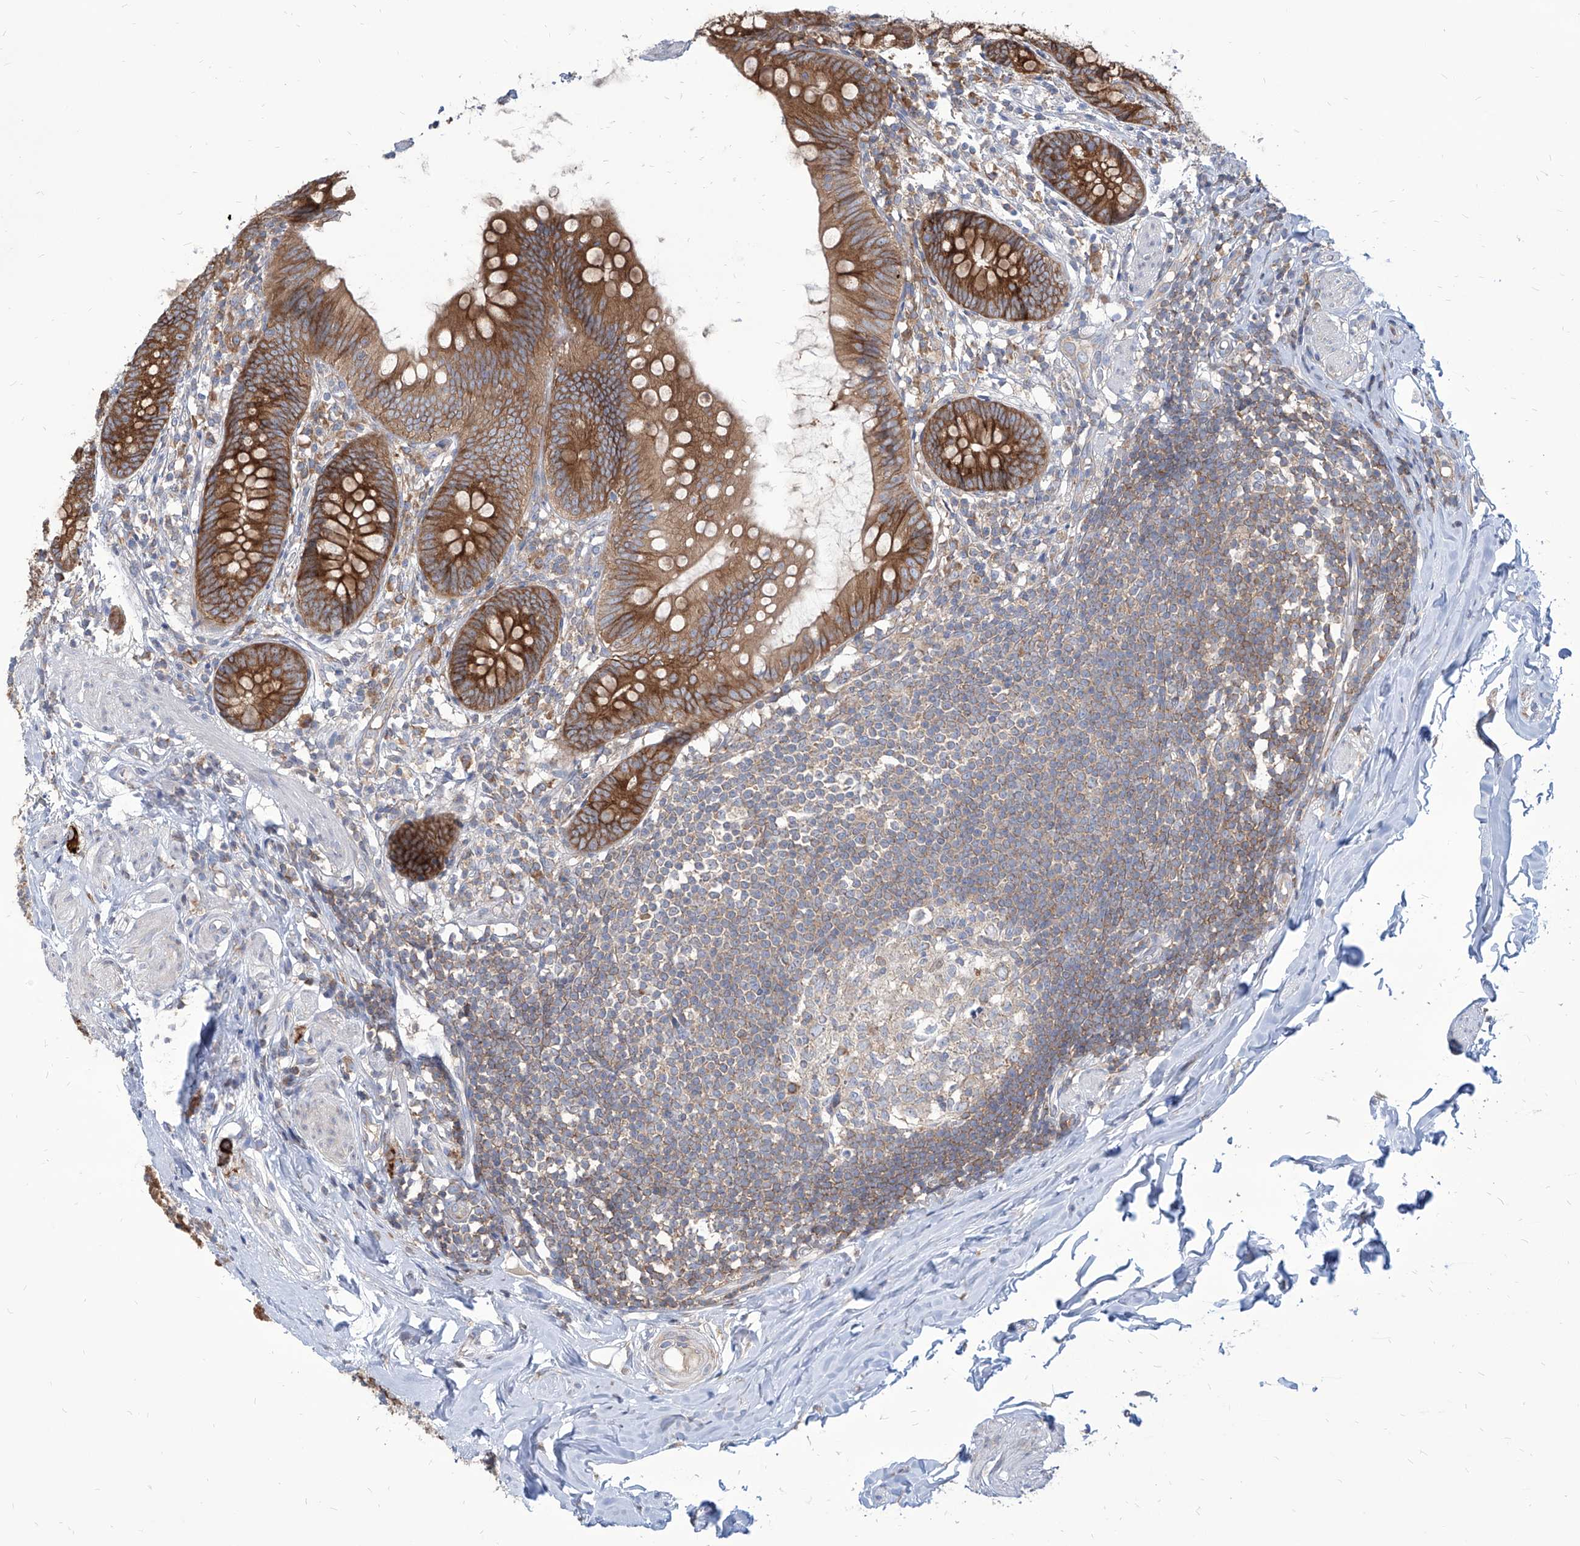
{"staining": {"intensity": "strong", "quantity": ">75%", "location": "cytoplasmic/membranous"}, "tissue": "appendix", "cell_type": "Glandular cells", "image_type": "normal", "snomed": [{"axis": "morphology", "description": "Normal tissue, NOS"}, {"axis": "topography", "description": "Appendix"}], "caption": "Immunohistochemistry (IHC) histopathology image of benign appendix stained for a protein (brown), which demonstrates high levels of strong cytoplasmic/membranous expression in approximately >75% of glandular cells.", "gene": "FAM83B", "patient": {"sex": "female", "age": 62}}